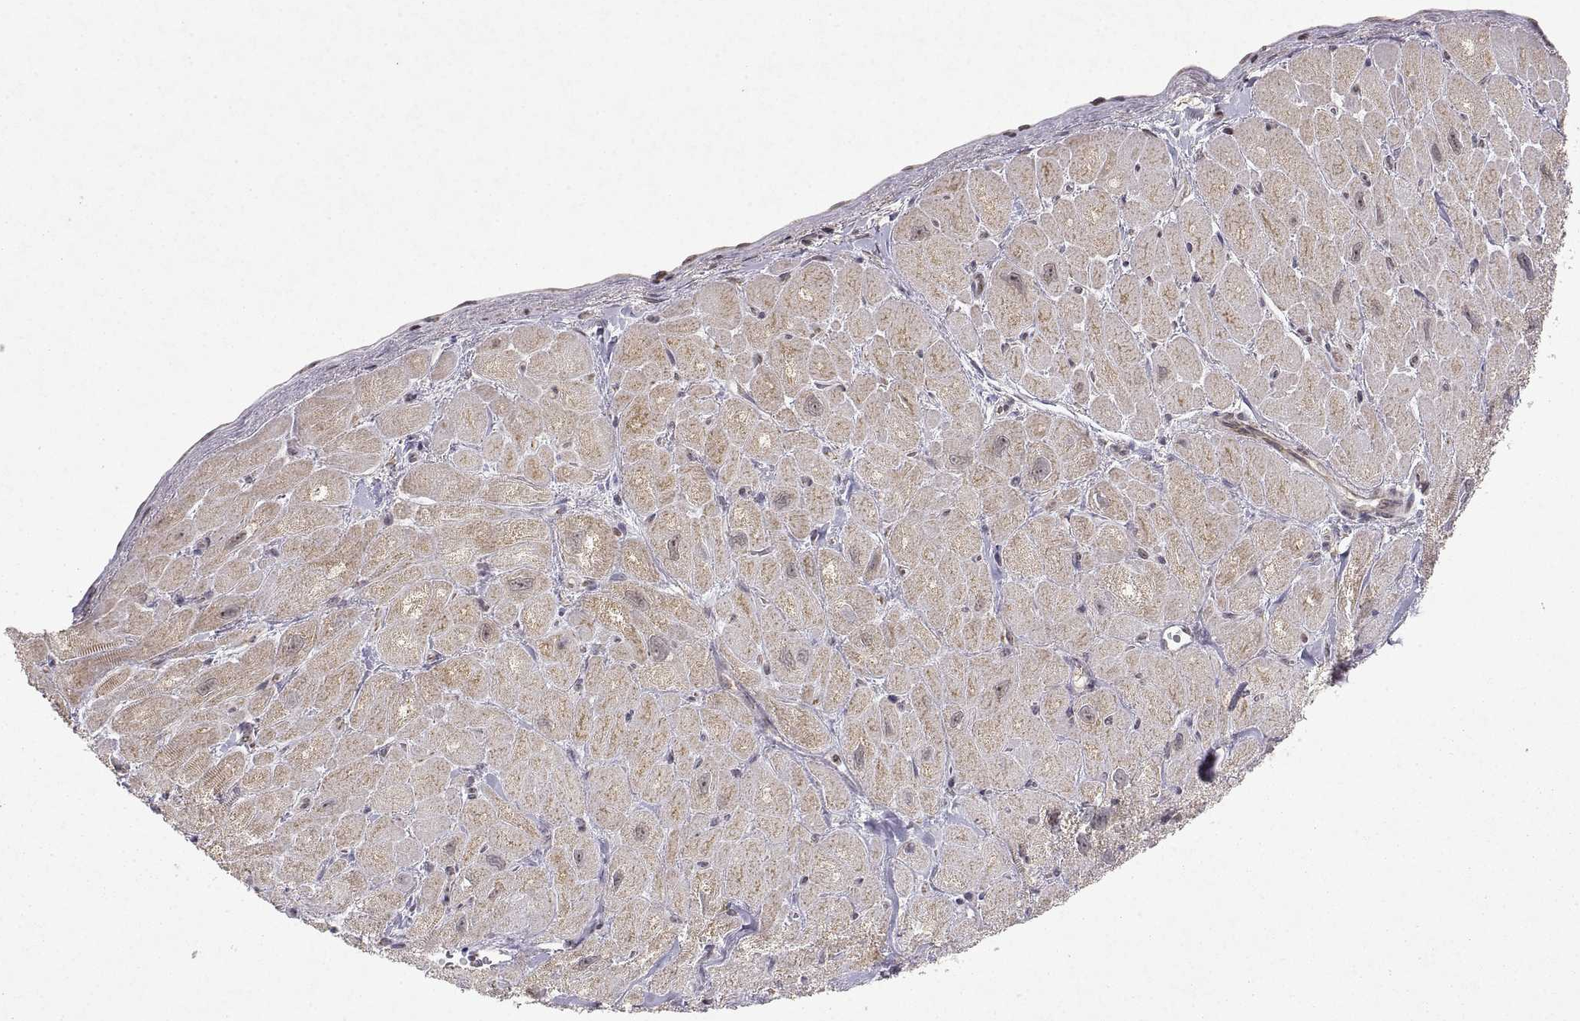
{"staining": {"intensity": "weak", "quantity": "25%-75%", "location": "cytoplasmic/membranous"}, "tissue": "heart muscle", "cell_type": "Cardiomyocytes", "image_type": "normal", "snomed": [{"axis": "morphology", "description": "Normal tissue, NOS"}, {"axis": "topography", "description": "Heart"}], "caption": "Heart muscle stained for a protein (brown) exhibits weak cytoplasmic/membranous positive expression in about 25%-75% of cardiomyocytes.", "gene": "MANBAL", "patient": {"sex": "male", "age": 60}}